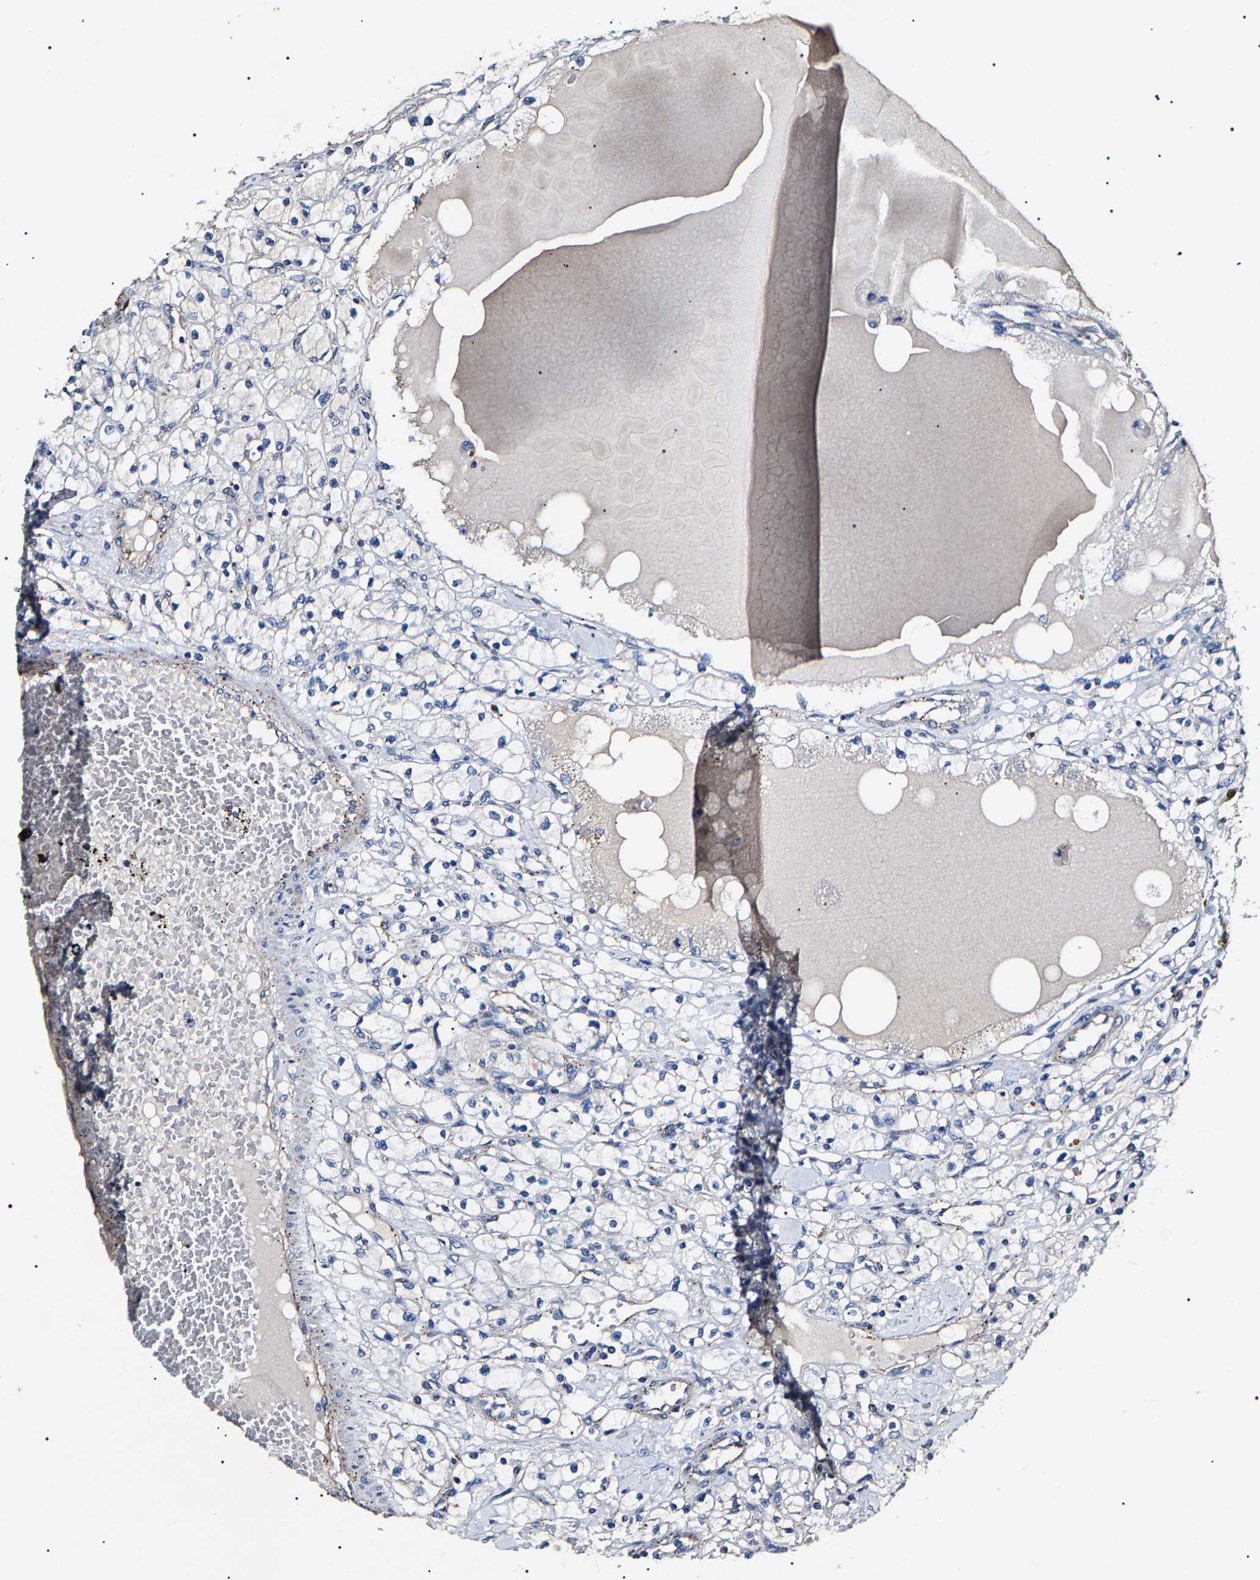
{"staining": {"intensity": "negative", "quantity": "none", "location": "none"}, "tissue": "renal cancer", "cell_type": "Tumor cells", "image_type": "cancer", "snomed": [{"axis": "morphology", "description": "Adenocarcinoma, NOS"}, {"axis": "topography", "description": "Kidney"}], "caption": "High magnification brightfield microscopy of renal cancer stained with DAB (brown) and counterstained with hematoxylin (blue): tumor cells show no significant staining.", "gene": "KLHL42", "patient": {"sex": "male", "age": 56}}